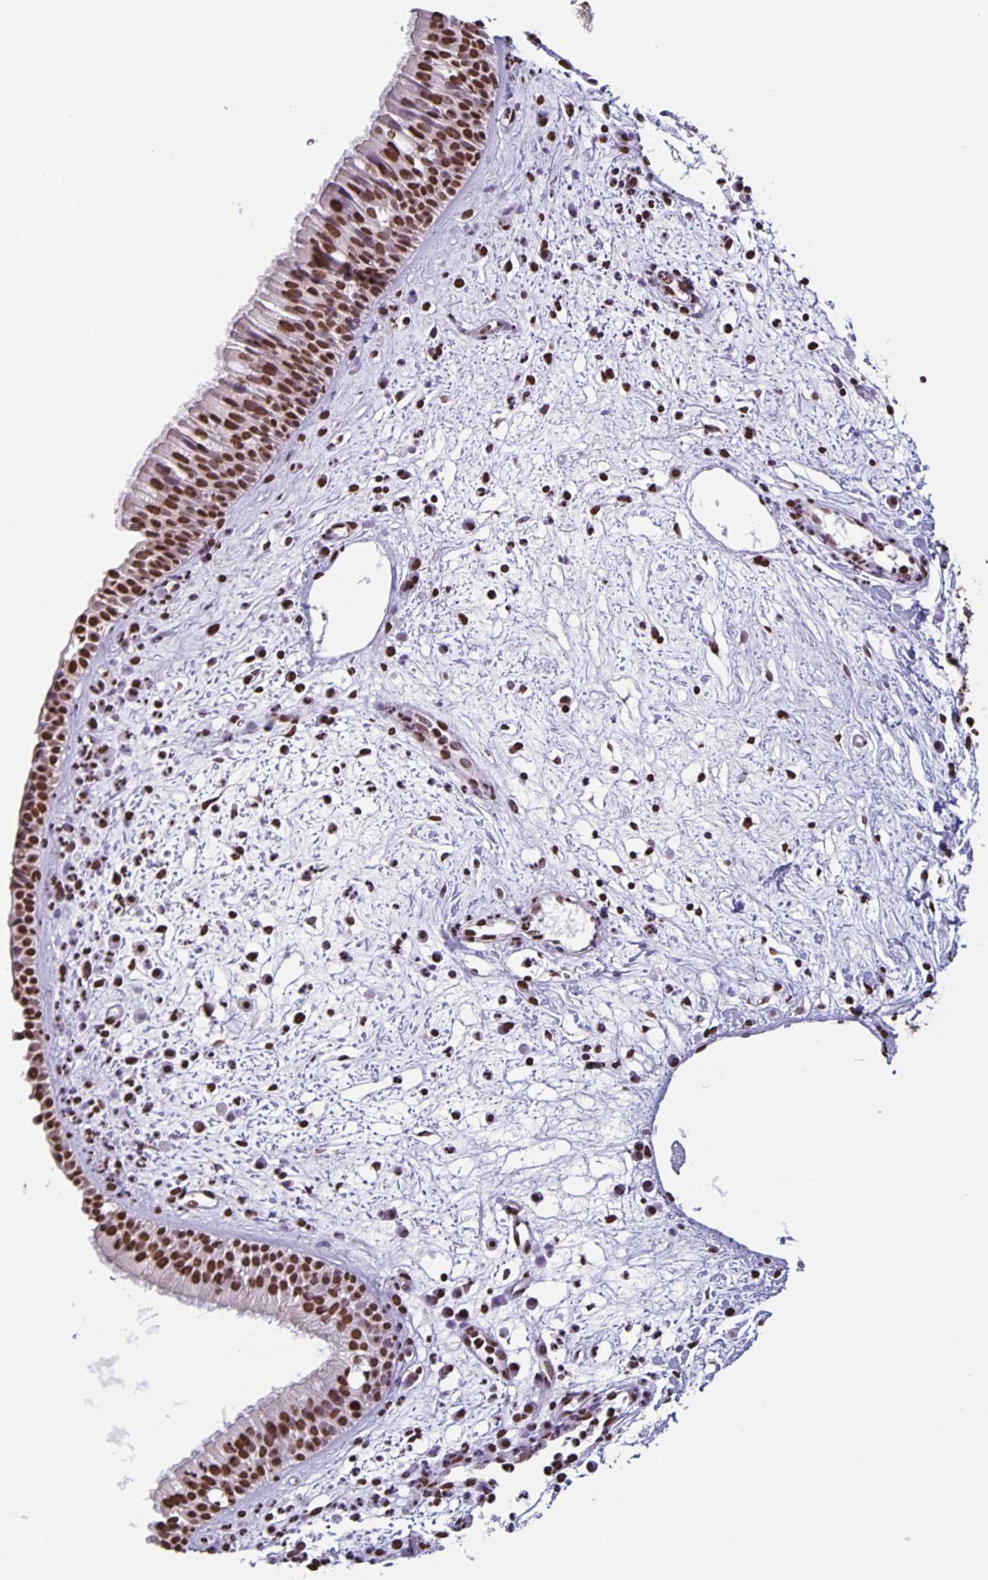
{"staining": {"intensity": "strong", "quantity": ">75%", "location": "nuclear"}, "tissue": "nasopharynx", "cell_type": "Respiratory epithelial cells", "image_type": "normal", "snomed": [{"axis": "morphology", "description": "Normal tissue, NOS"}, {"axis": "topography", "description": "Nasopharynx"}], "caption": "Immunohistochemistry (DAB (3,3'-diaminobenzidine)) staining of unremarkable human nasopharynx exhibits strong nuclear protein positivity in approximately >75% of respiratory epithelial cells.", "gene": "DUT", "patient": {"sex": "male", "age": 65}}